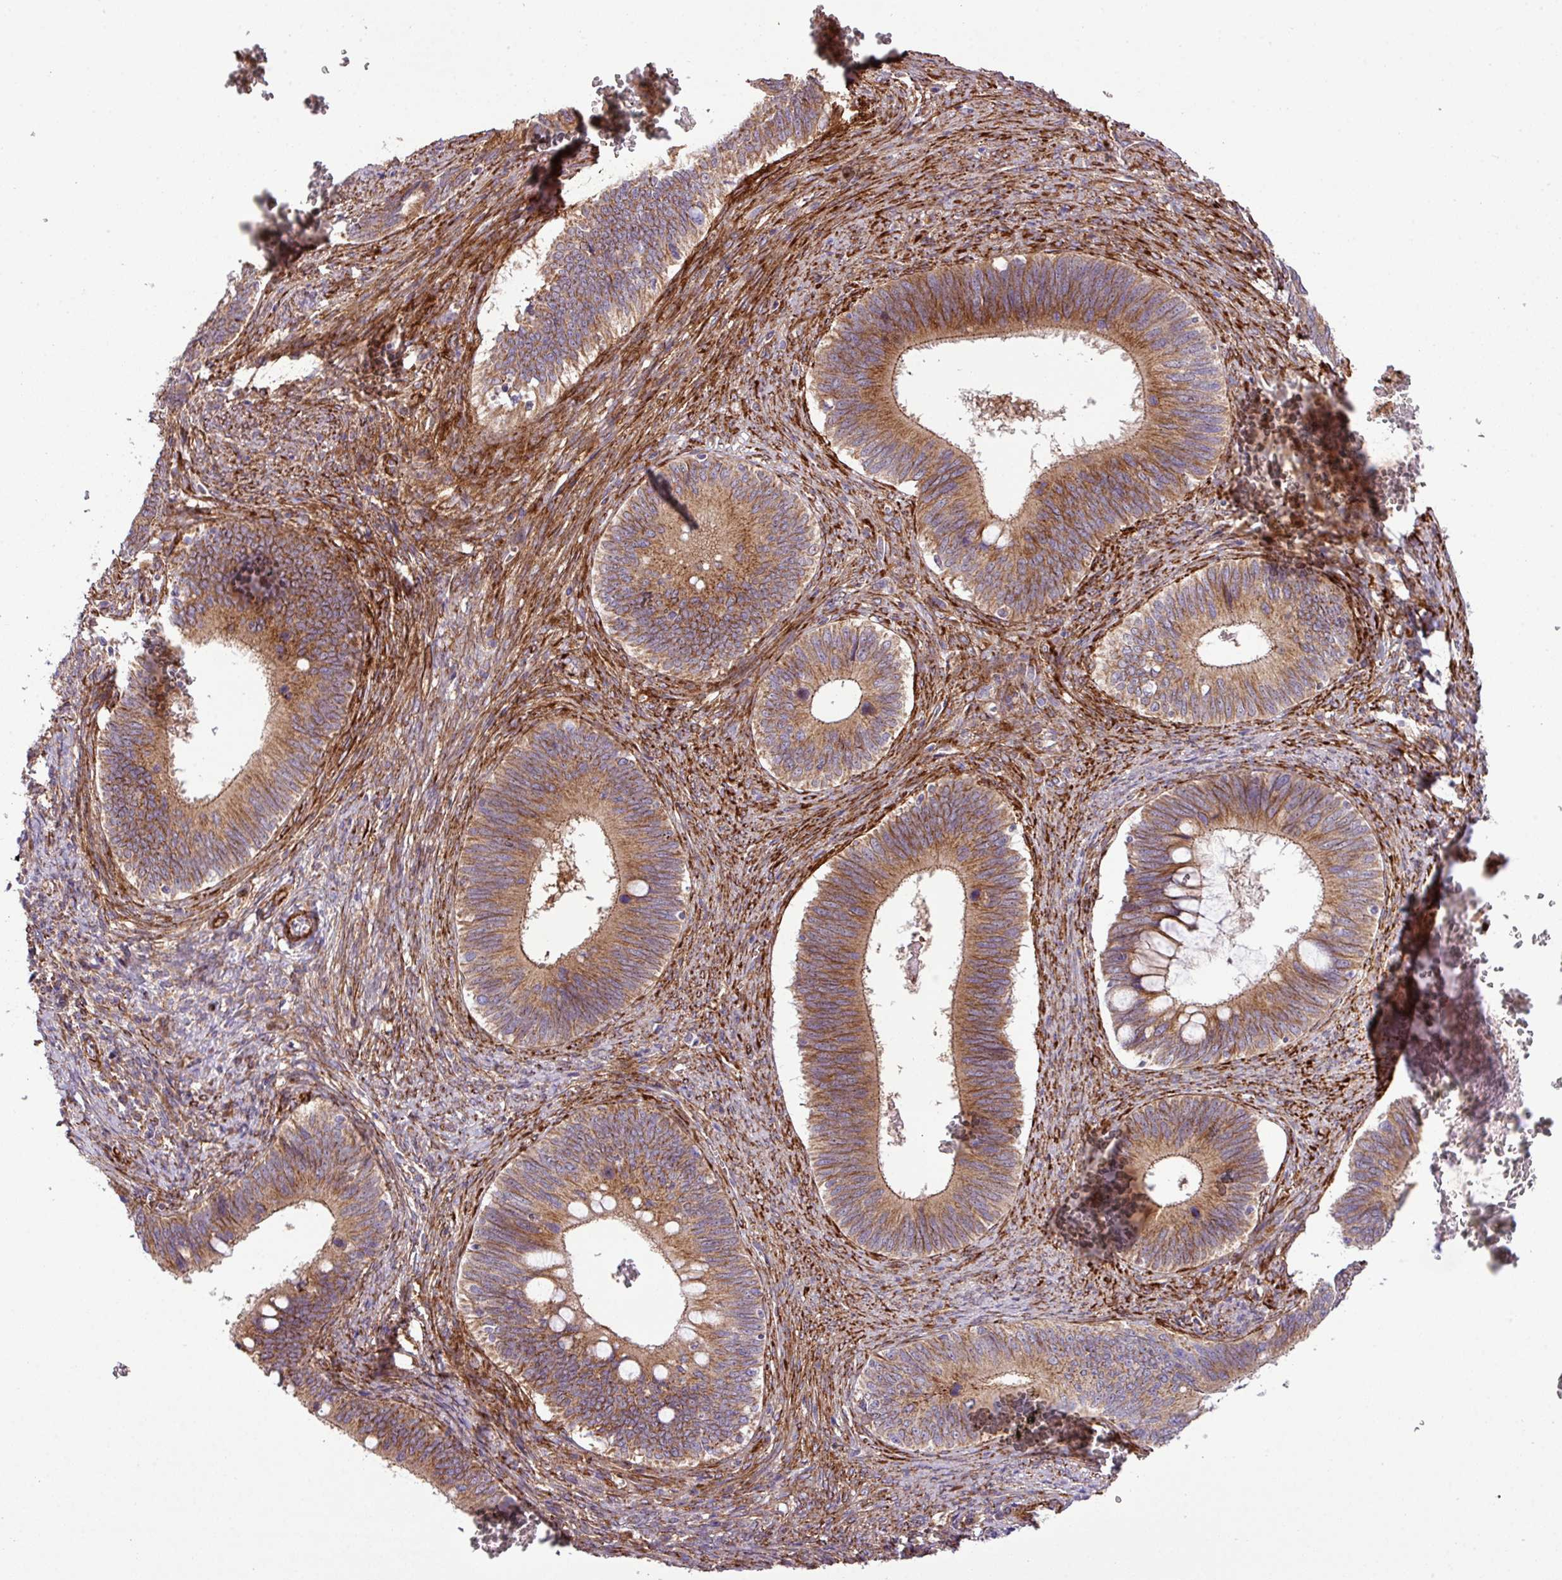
{"staining": {"intensity": "moderate", "quantity": ">75%", "location": "cytoplasmic/membranous"}, "tissue": "cervical cancer", "cell_type": "Tumor cells", "image_type": "cancer", "snomed": [{"axis": "morphology", "description": "Adenocarcinoma, NOS"}, {"axis": "topography", "description": "Cervix"}], "caption": "Immunohistochemistry (IHC) (DAB) staining of human adenocarcinoma (cervical) reveals moderate cytoplasmic/membranous protein expression in about >75% of tumor cells.", "gene": "FAM47E", "patient": {"sex": "female", "age": 42}}